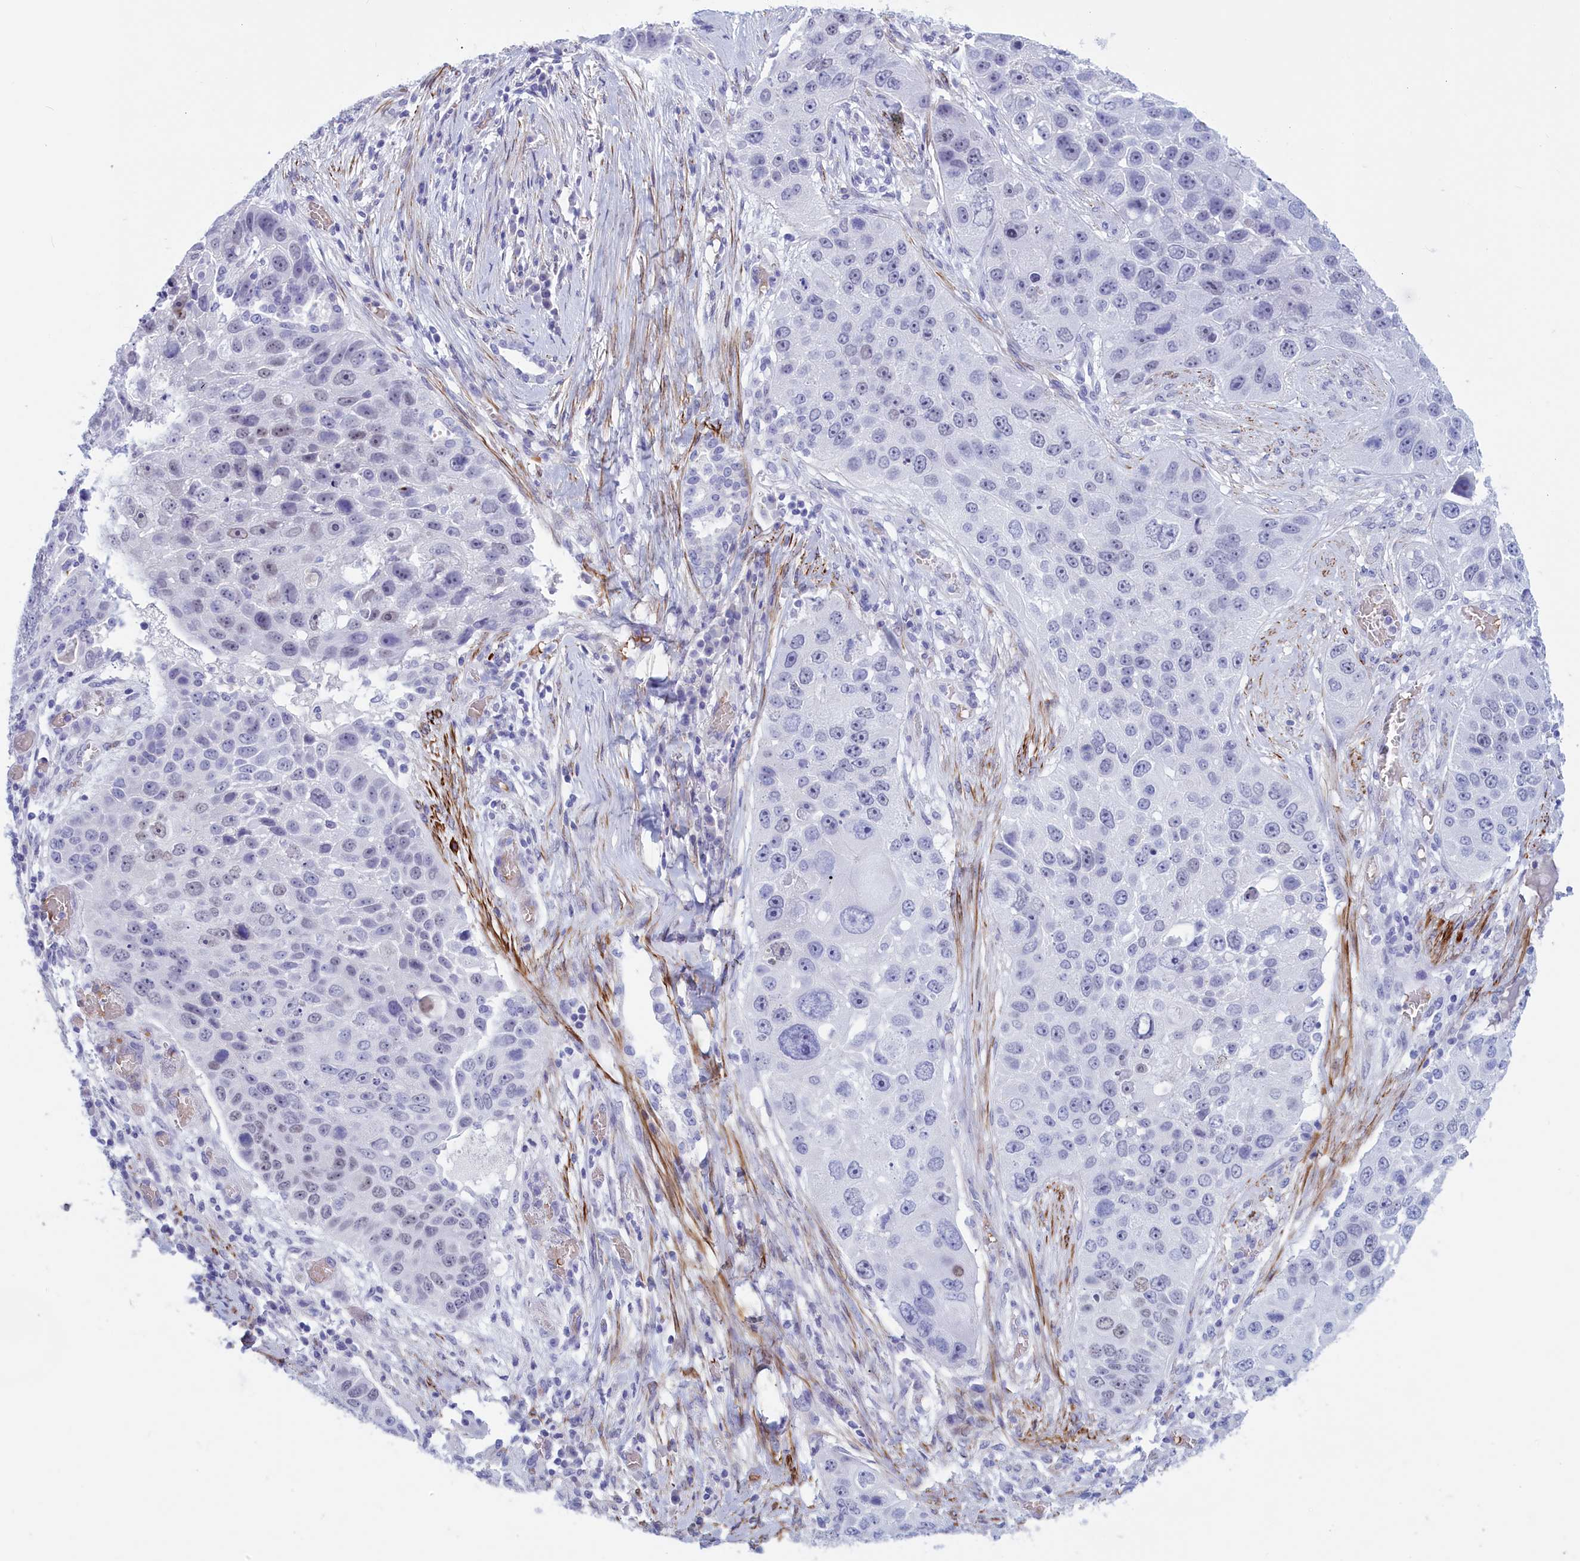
{"staining": {"intensity": "negative", "quantity": "none", "location": "none"}, "tissue": "lung cancer", "cell_type": "Tumor cells", "image_type": "cancer", "snomed": [{"axis": "morphology", "description": "Adenocarcinoma, NOS"}, {"axis": "topography", "description": "Lung"}], "caption": "DAB immunohistochemical staining of lung cancer exhibits no significant expression in tumor cells. The staining is performed using DAB (3,3'-diaminobenzidine) brown chromogen with nuclei counter-stained in using hematoxylin.", "gene": "GAPDHS", "patient": {"sex": "male", "age": 64}}